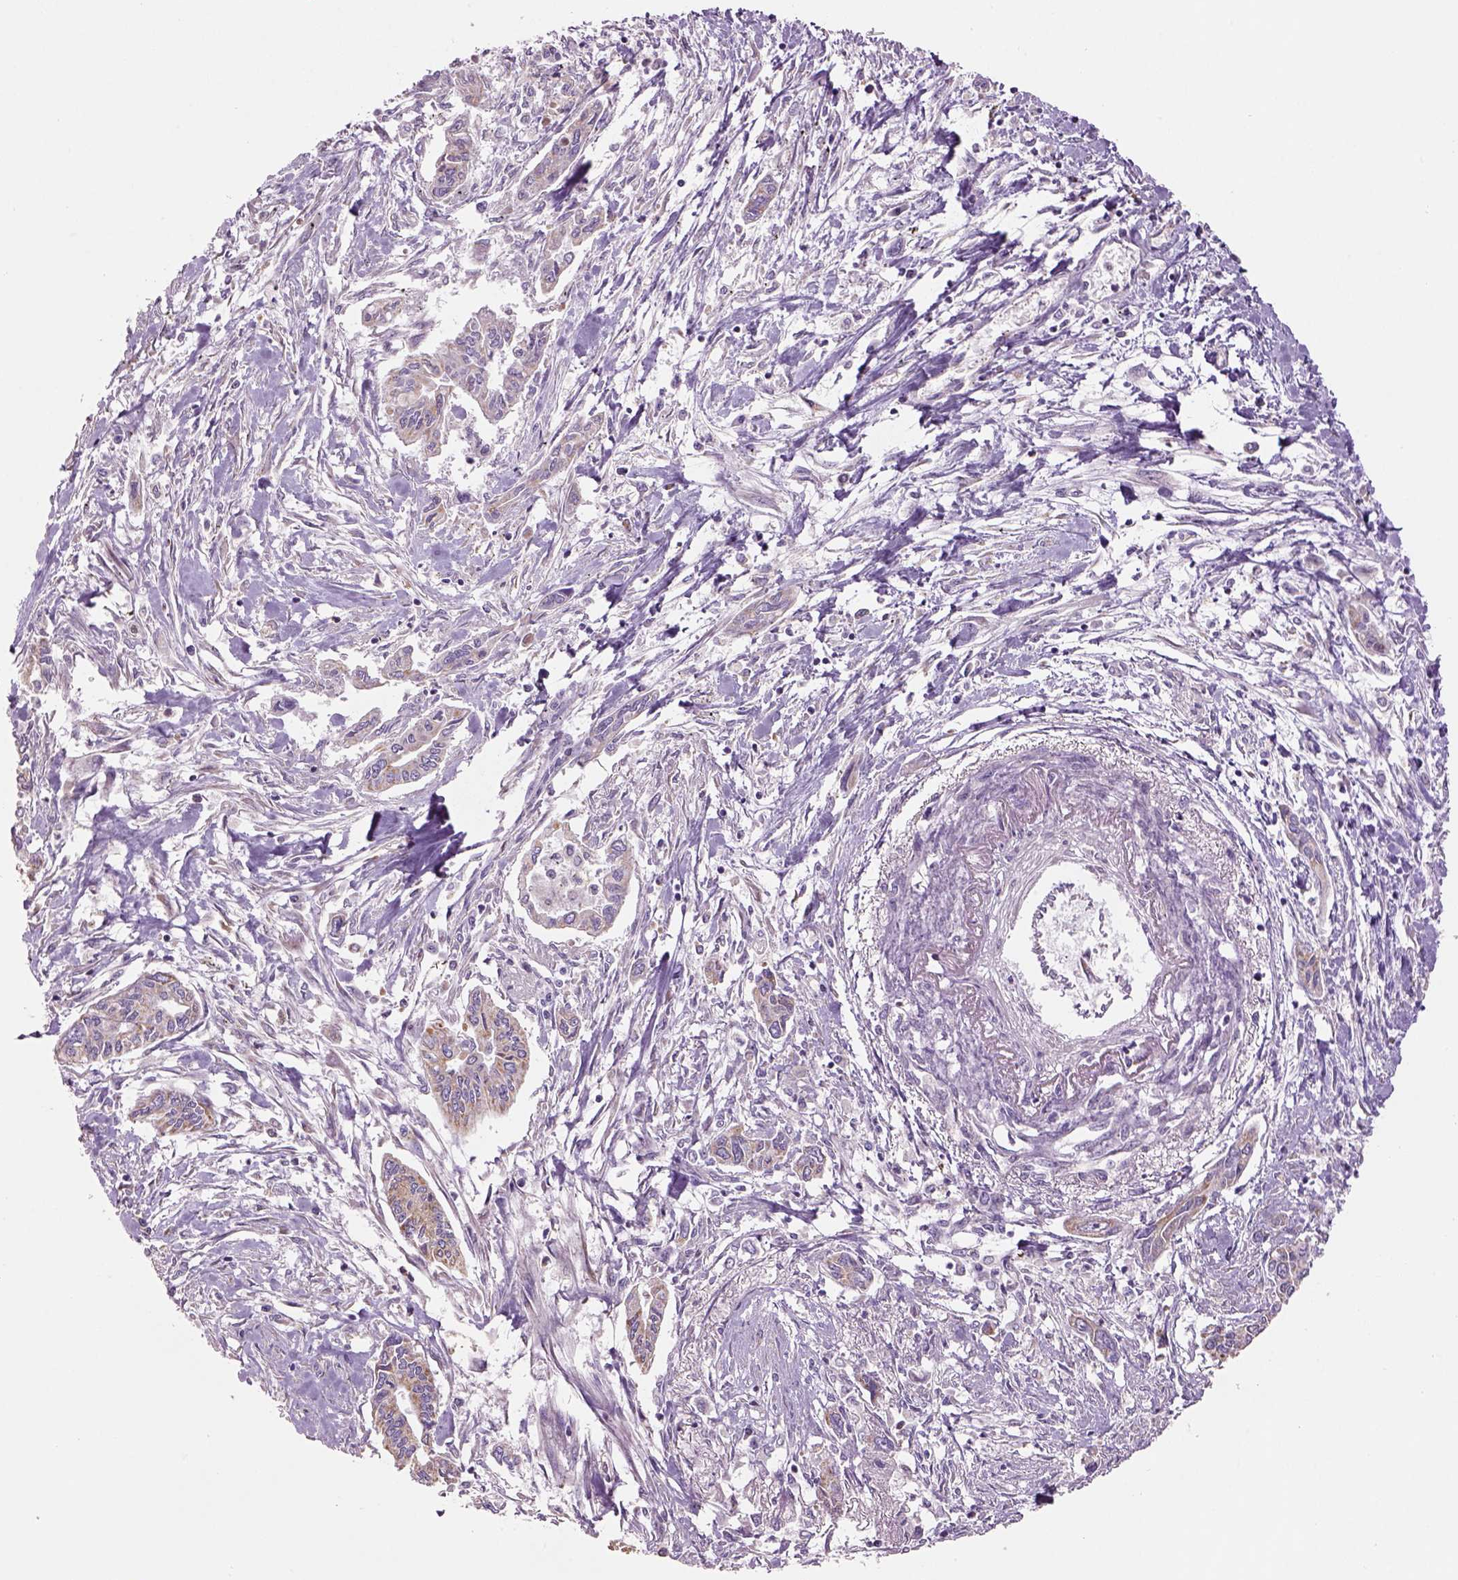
{"staining": {"intensity": "weak", "quantity": "25%-75%", "location": "cytoplasmic/membranous"}, "tissue": "pancreatic cancer", "cell_type": "Tumor cells", "image_type": "cancer", "snomed": [{"axis": "morphology", "description": "Adenocarcinoma, NOS"}, {"axis": "topography", "description": "Pancreas"}], "caption": "This is an image of immunohistochemistry staining of adenocarcinoma (pancreatic), which shows weak staining in the cytoplasmic/membranous of tumor cells.", "gene": "IFT52", "patient": {"sex": "male", "age": 60}}